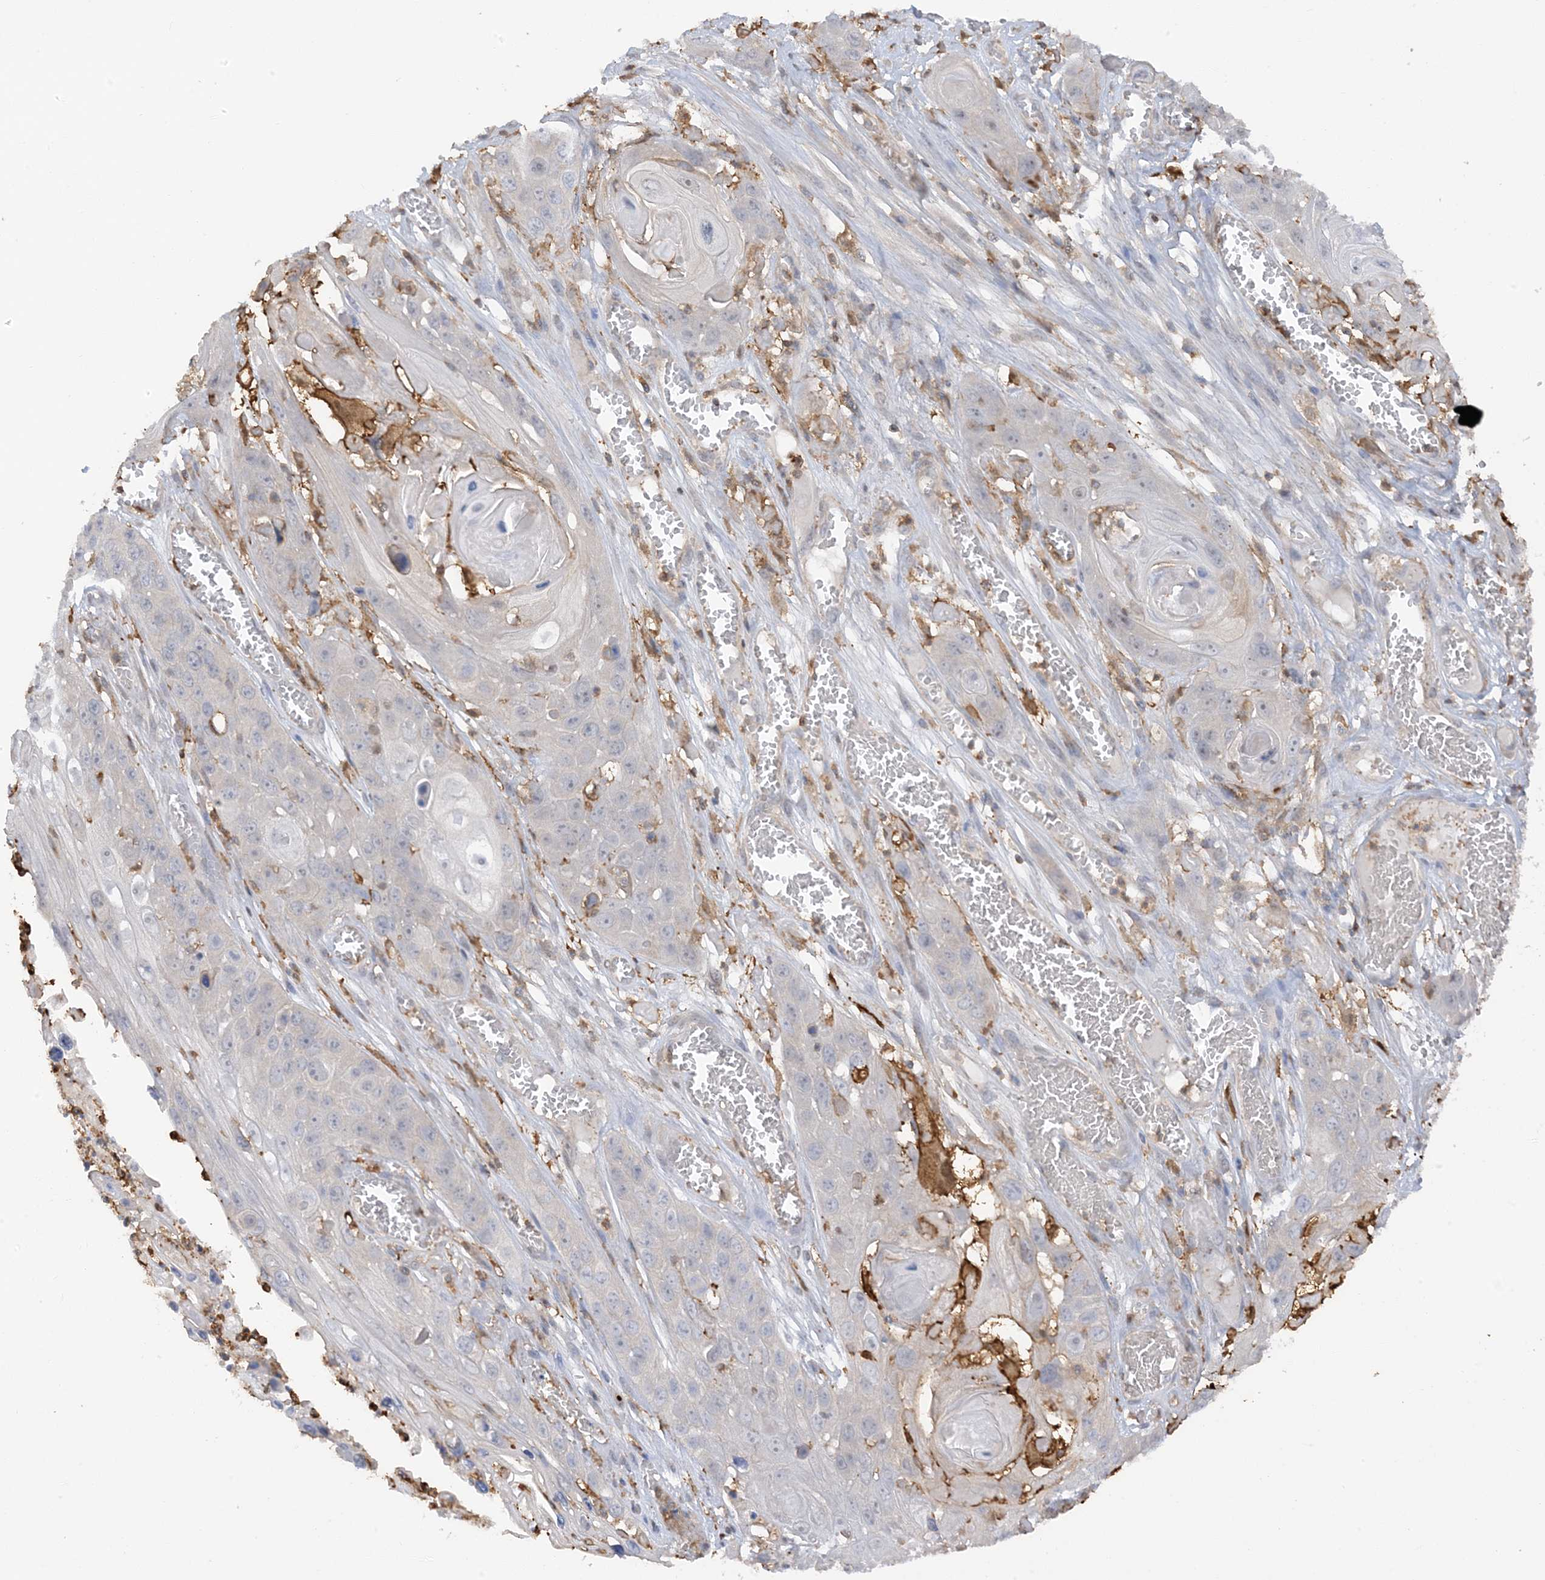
{"staining": {"intensity": "negative", "quantity": "none", "location": "none"}, "tissue": "skin cancer", "cell_type": "Tumor cells", "image_type": "cancer", "snomed": [{"axis": "morphology", "description": "Squamous cell carcinoma, NOS"}, {"axis": "topography", "description": "Skin"}], "caption": "Immunohistochemistry (IHC) image of neoplastic tissue: human skin cancer (squamous cell carcinoma) stained with DAB demonstrates no significant protein expression in tumor cells. (Stains: DAB immunohistochemistry with hematoxylin counter stain, Microscopy: brightfield microscopy at high magnification).", "gene": "PHACTR2", "patient": {"sex": "male", "age": 55}}